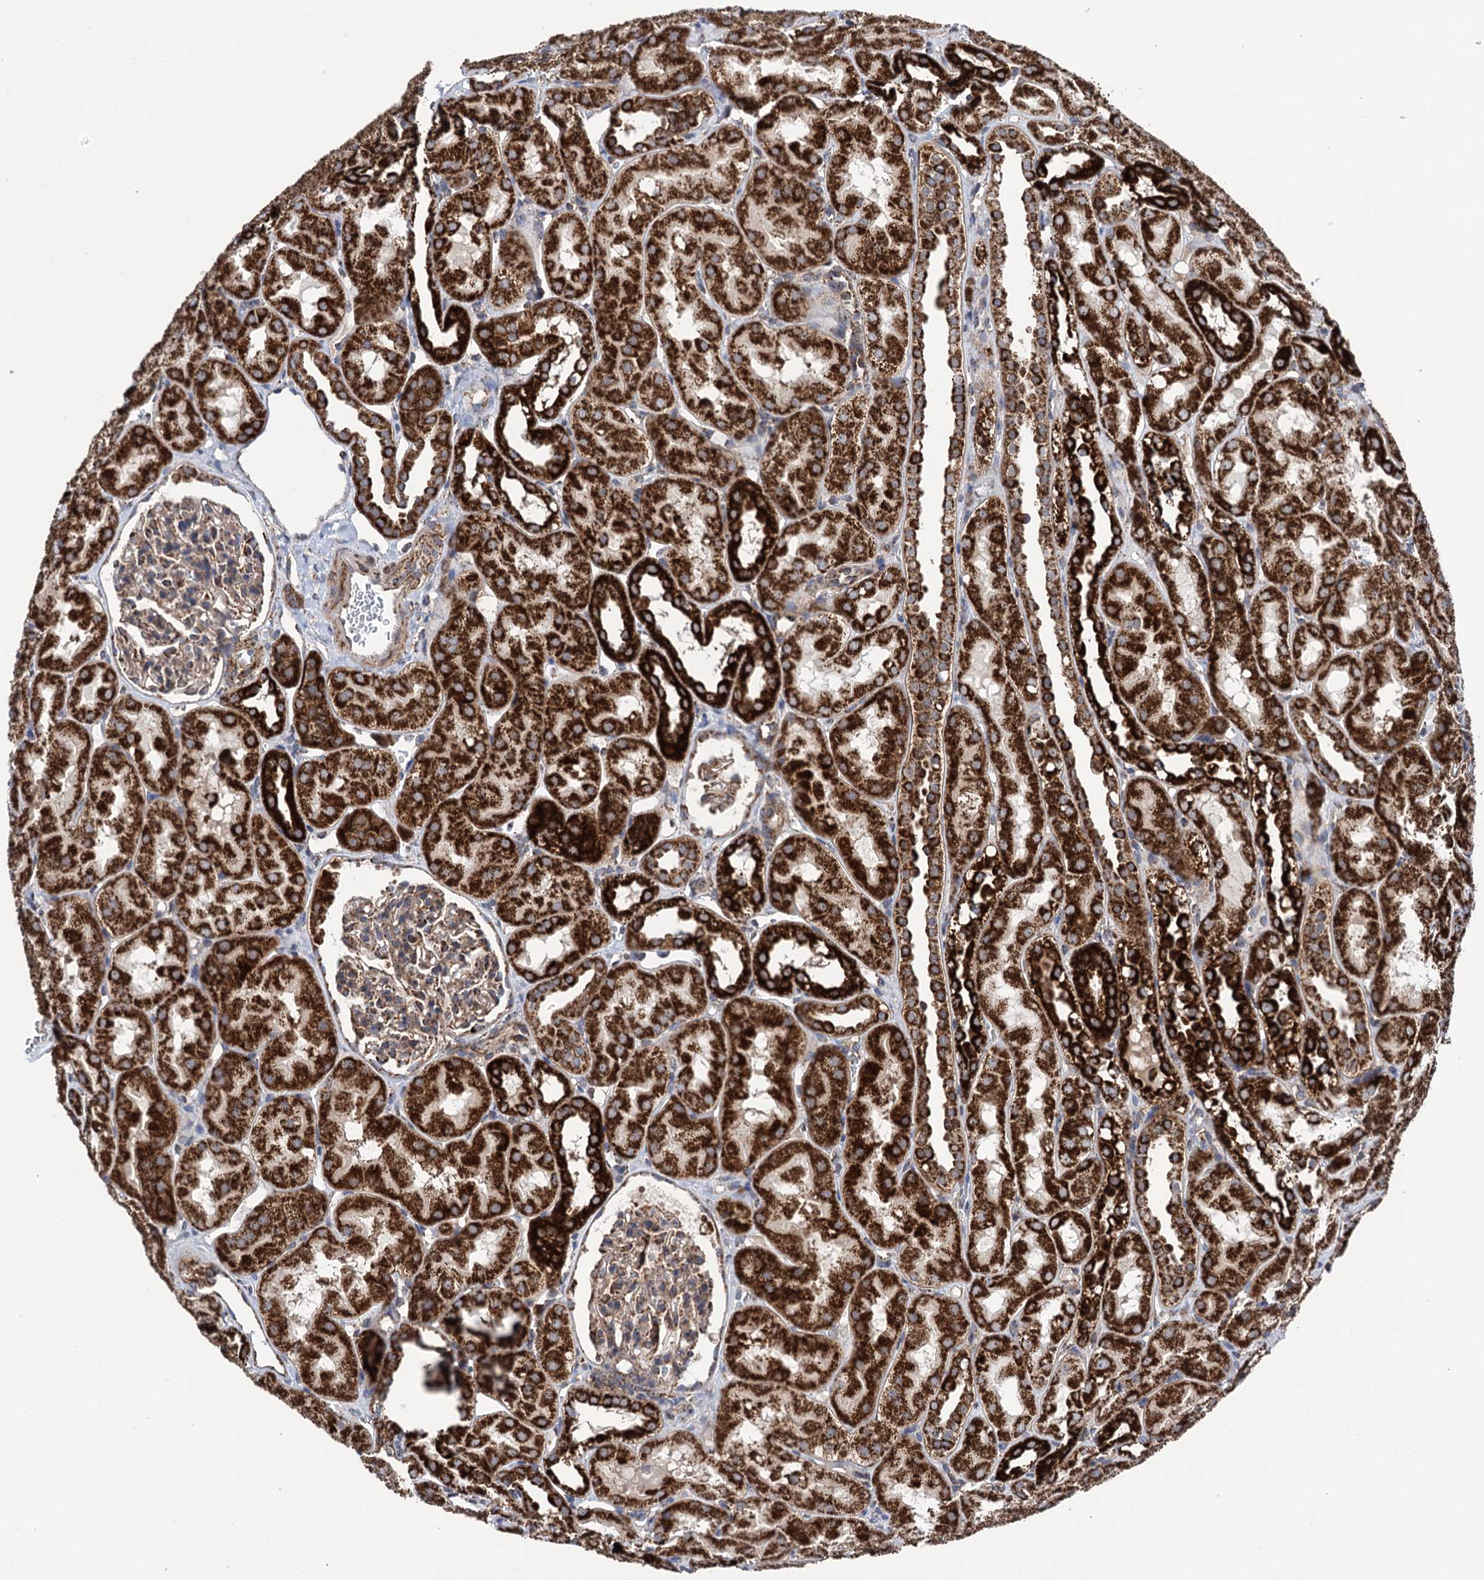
{"staining": {"intensity": "moderate", "quantity": "25%-75%", "location": "cytoplasmic/membranous"}, "tissue": "kidney", "cell_type": "Cells in glomeruli", "image_type": "normal", "snomed": [{"axis": "morphology", "description": "Normal tissue, NOS"}, {"axis": "topography", "description": "Kidney"}, {"axis": "topography", "description": "Urinary bladder"}], "caption": "Brown immunohistochemical staining in normal kidney shows moderate cytoplasmic/membranous staining in about 25%-75% of cells in glomeruli.", "gene": "SUCLA2", "patient": {"sex": "male", "age": 16}}